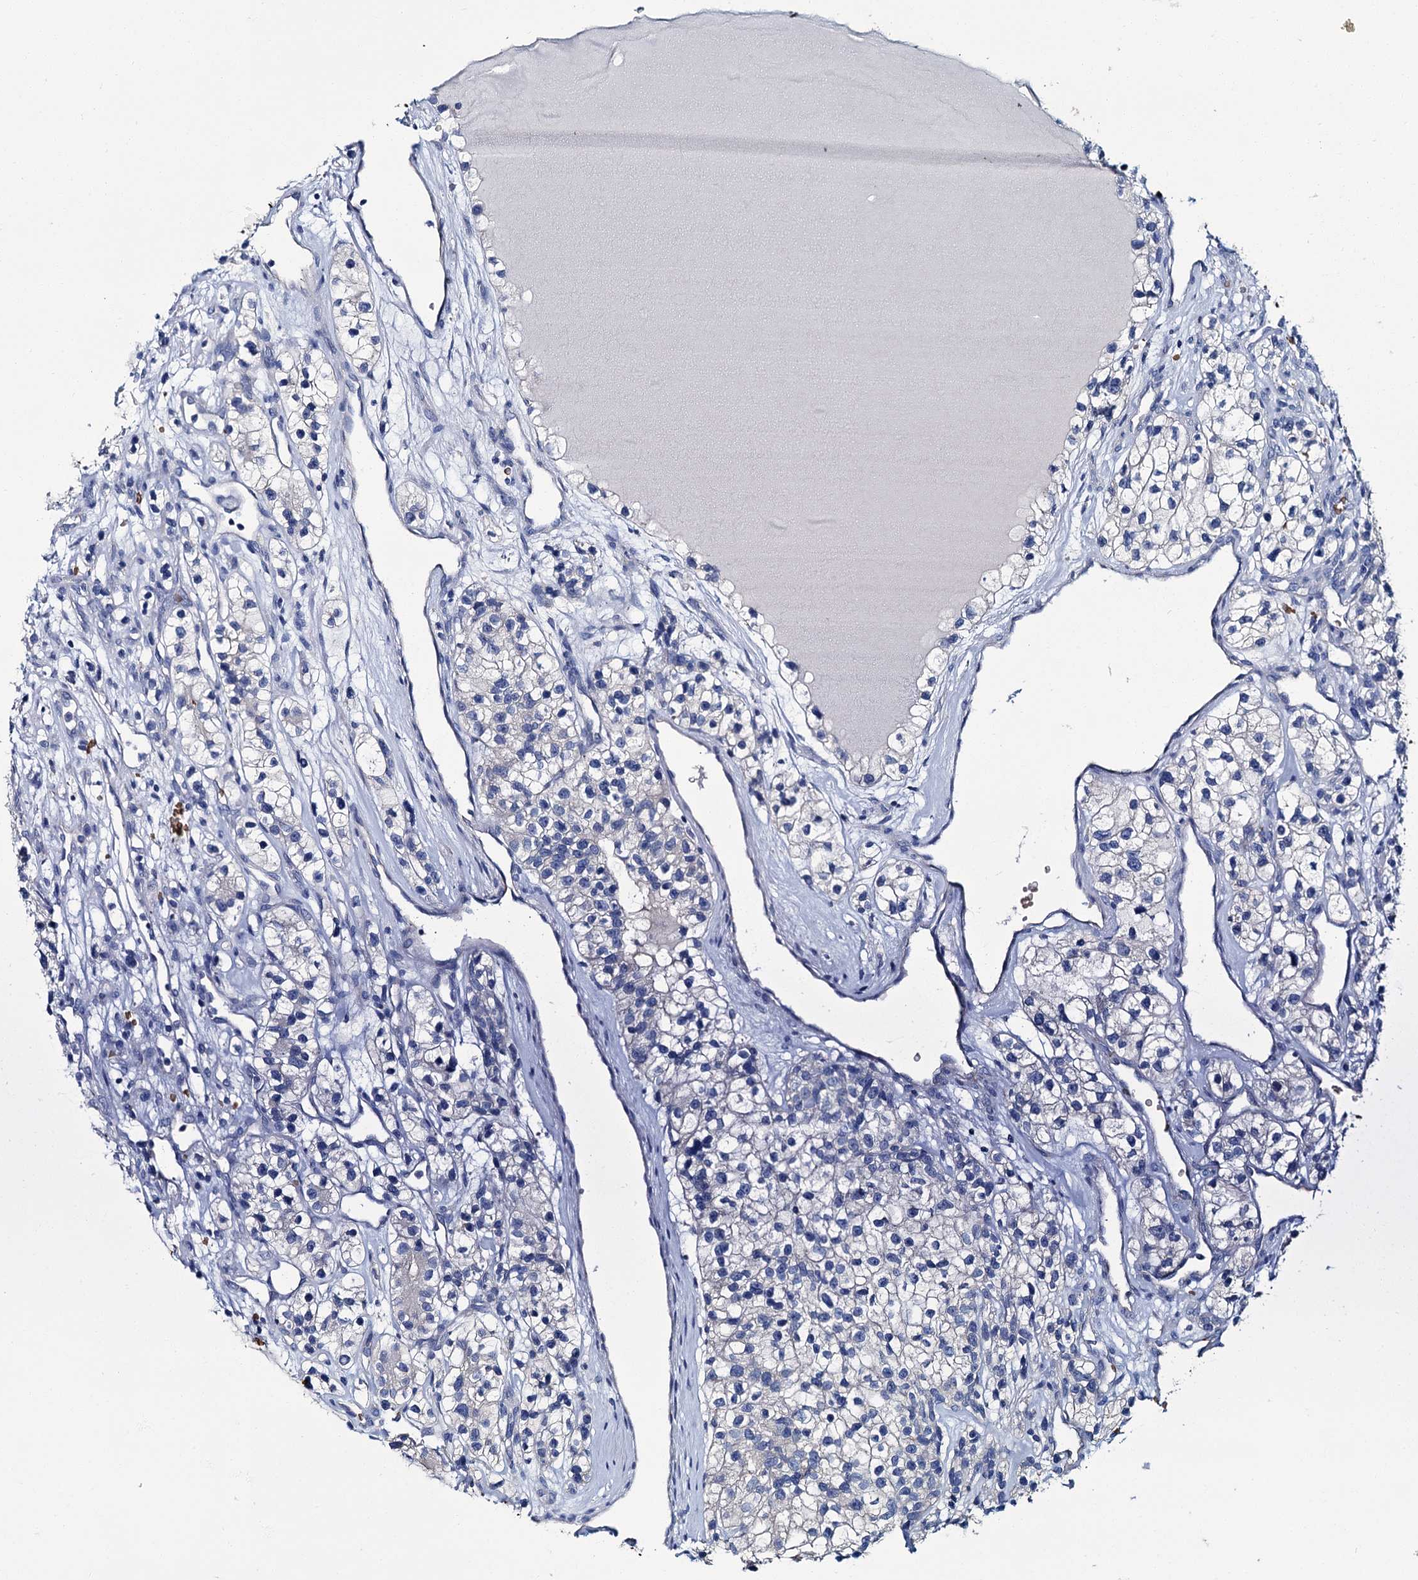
{"staining": {"intensity": "negative", "quantity": "none", "location": "none"}, "tissue": "renal cancer", "cell_type": "Tumor cells", "image_type": "cancer", "snomed": [{"axis": "morphology", "description": "Adenocarcinoma, NOS"}, {"axis": "topography", "description": "Kidney"}], "caption": "Tumor cells are negative for protein expression in human renal adenocarcinoma.", "gene": "ATG2A", "patient": {"sex": "female", "age": 57}}